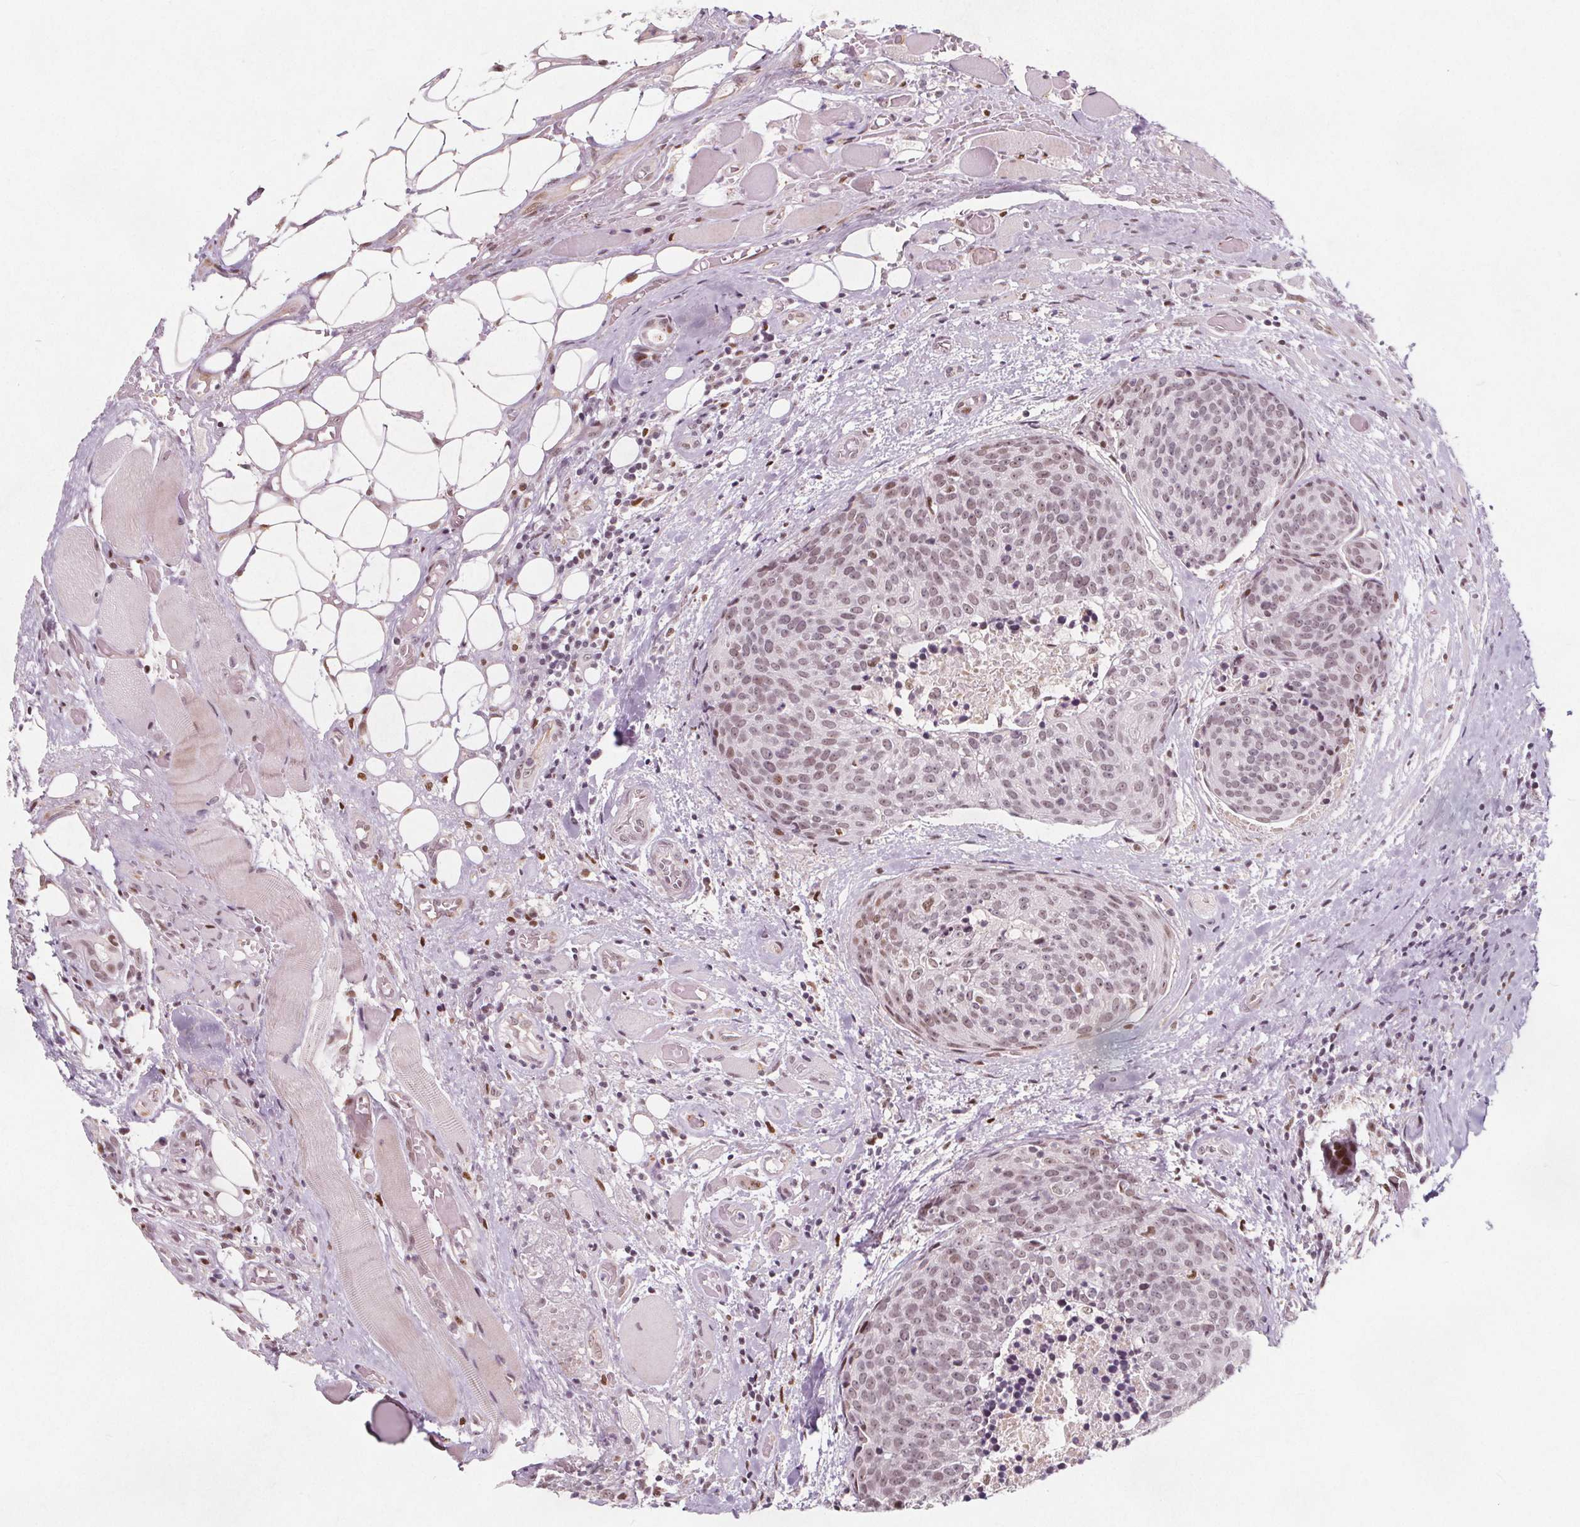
{"staining": {"intensity": "weak", "quantity": "25%-75%", "location": "nuclear"}, "tissue": "head and neck cancer", "cell_type": "Tumor cells", "image_type": "cancer", "snomed": [{"axis": "morphology", "description": "Squamous cell carcinoma, NOS"}, {"axis": "topography", "description": "Oral tissue"}, {"axis": "topography", "description": "Head-Neck"}], "caption": "Head and neck cancer (squamous cell carcinoma) stained with DAB (3,3'-diaminobenzidine) immunohistochemistry (IHC) reveals low levels of weak nuclear staining in approximately 25%-75% of tumor cells.", "gene": "TAF6L", "patient": {"sex": "male", "age": 64}}